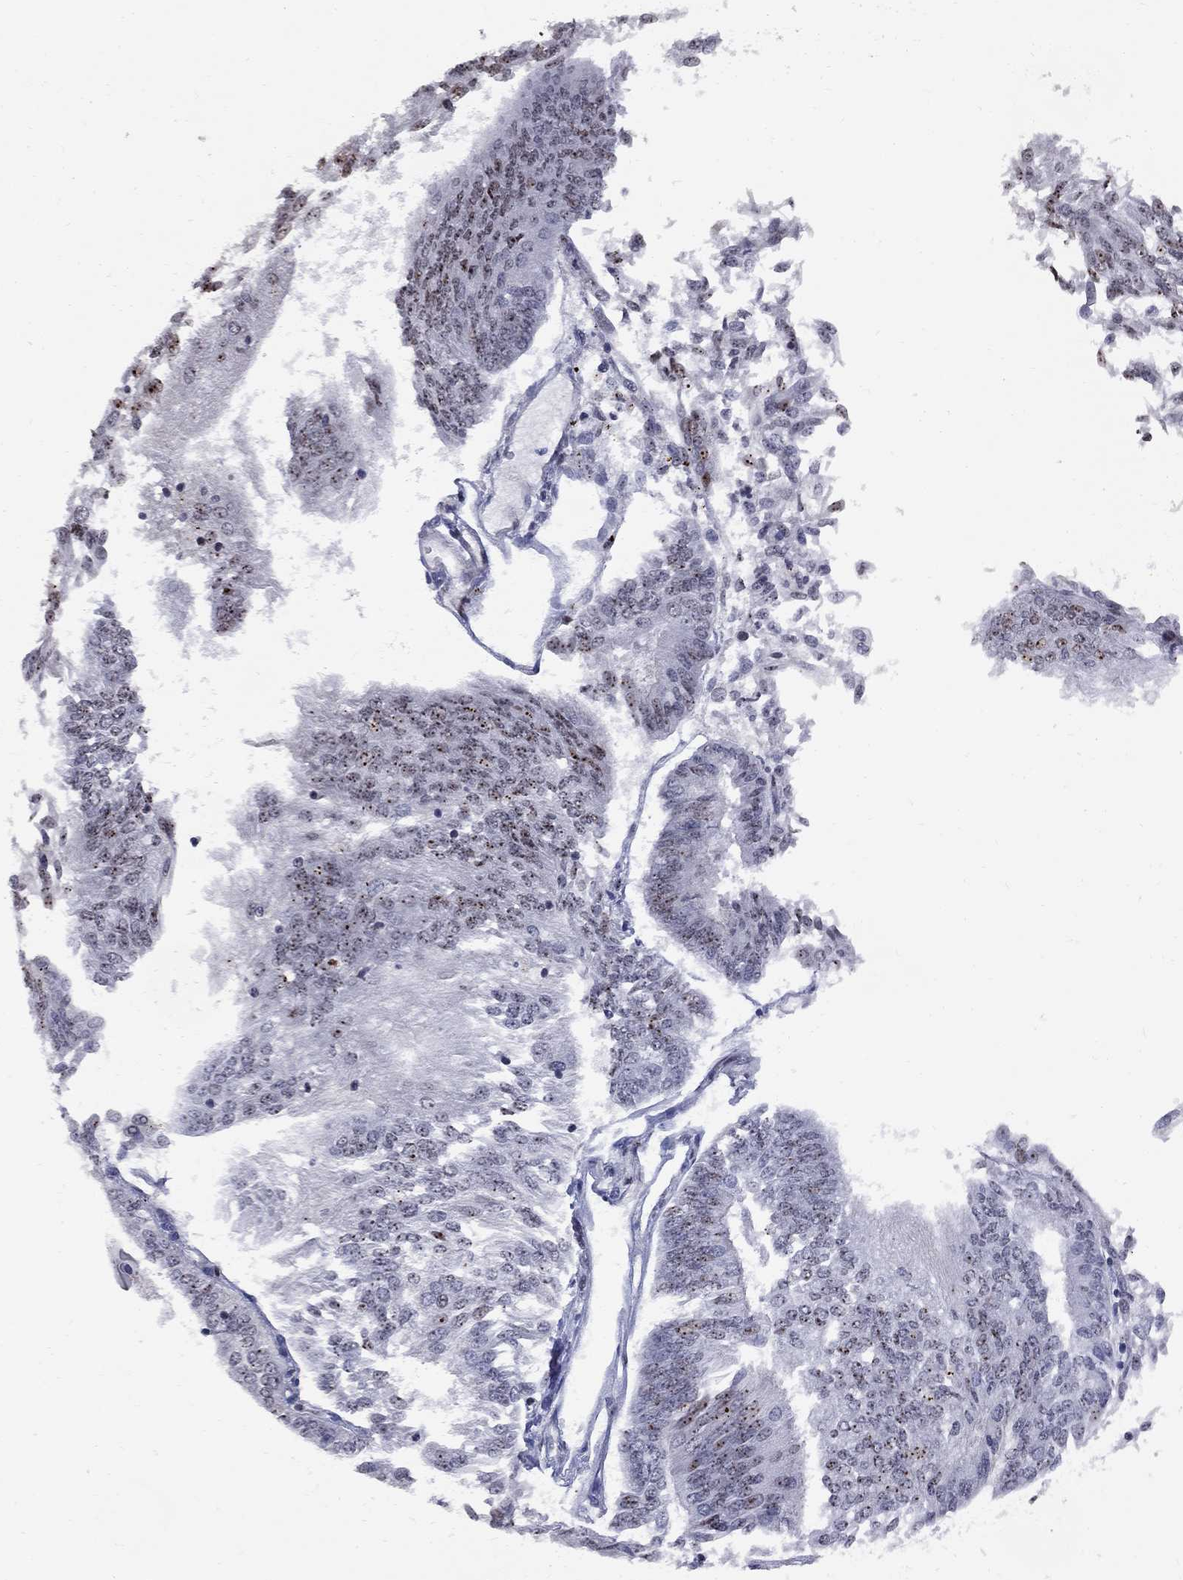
{"staining": {"intensity": "weak", "quantity": "25%-75%", "location": "nuclear"}, "tissue": "endometrial cancer", "cell_type": "Tumor cells", "image_type": "cancer", "snomed": [{"axis": "morphology", "description": "Adenocarcinoma, NOS"}, {"axis": "topography", "description": "Endometrium"}], "caption": "Immunohistochemical staining of adenocarcinoma (endometrial) exhibits low levels of weak nuclear staining in approximately 25%-75% of tumor cells.", "gene": "DHX33", "patient": {"sex": "female", "age": 58}}